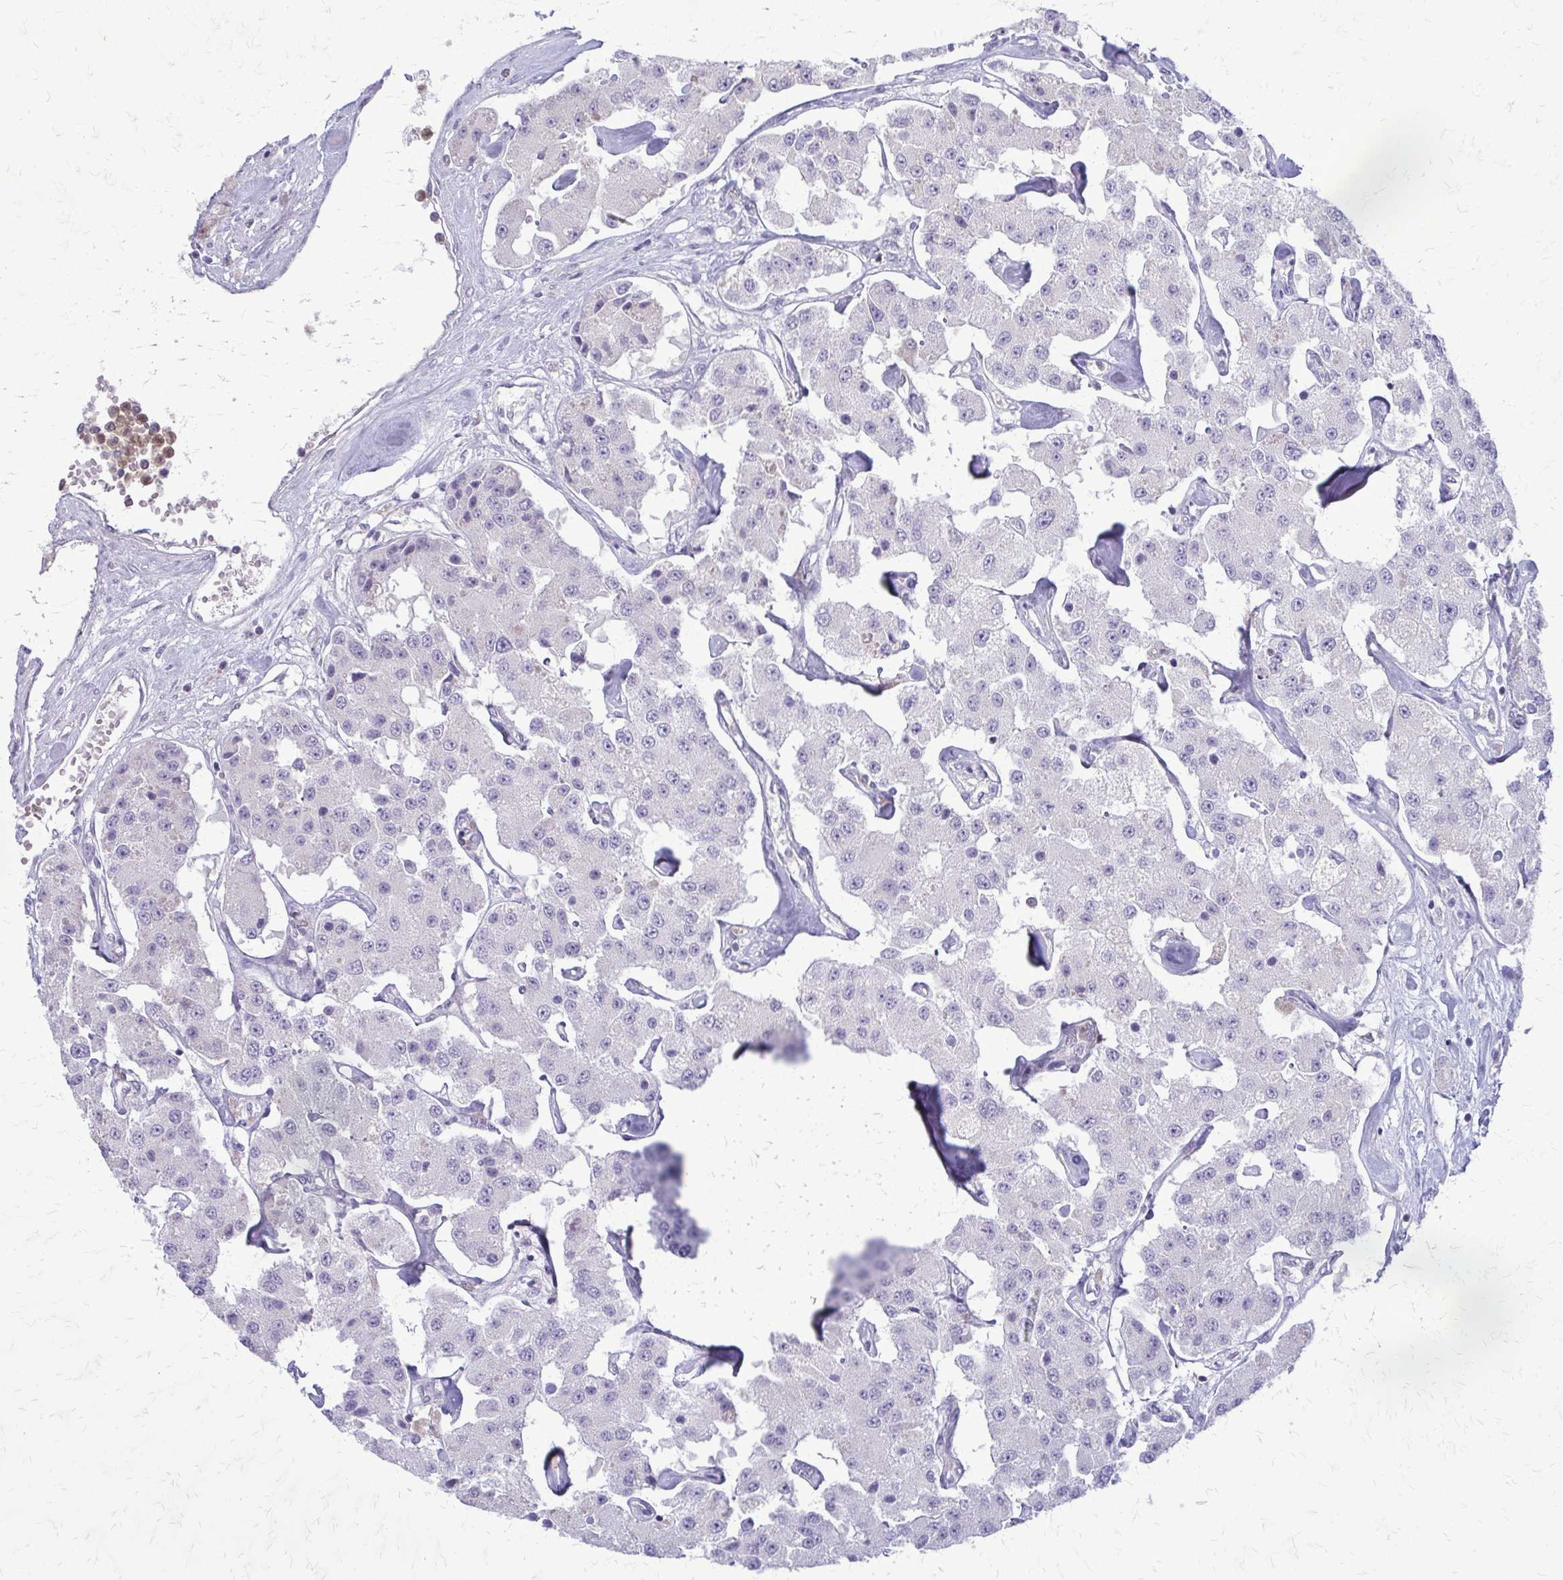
{"staining": {"intensity": "negative", "quantity": "none", "location": "none"}, "tissue": "carcinoid", "cell_type": "Tumor cells", "image_type": "cancer", "snomed": [{"axis": "morphology", "description": "Carcinoid, malignant, NOS"}, {"axis": "topography", "description": "Pancreas"}], "caption": "IHC micrograph of neoplastic tissue: human malignant carcinoid stained with DAB exhibits no significant protein staining in tumor cells.", "gene": "GLRX", "patient": {"sex": "male", "age": 41}}